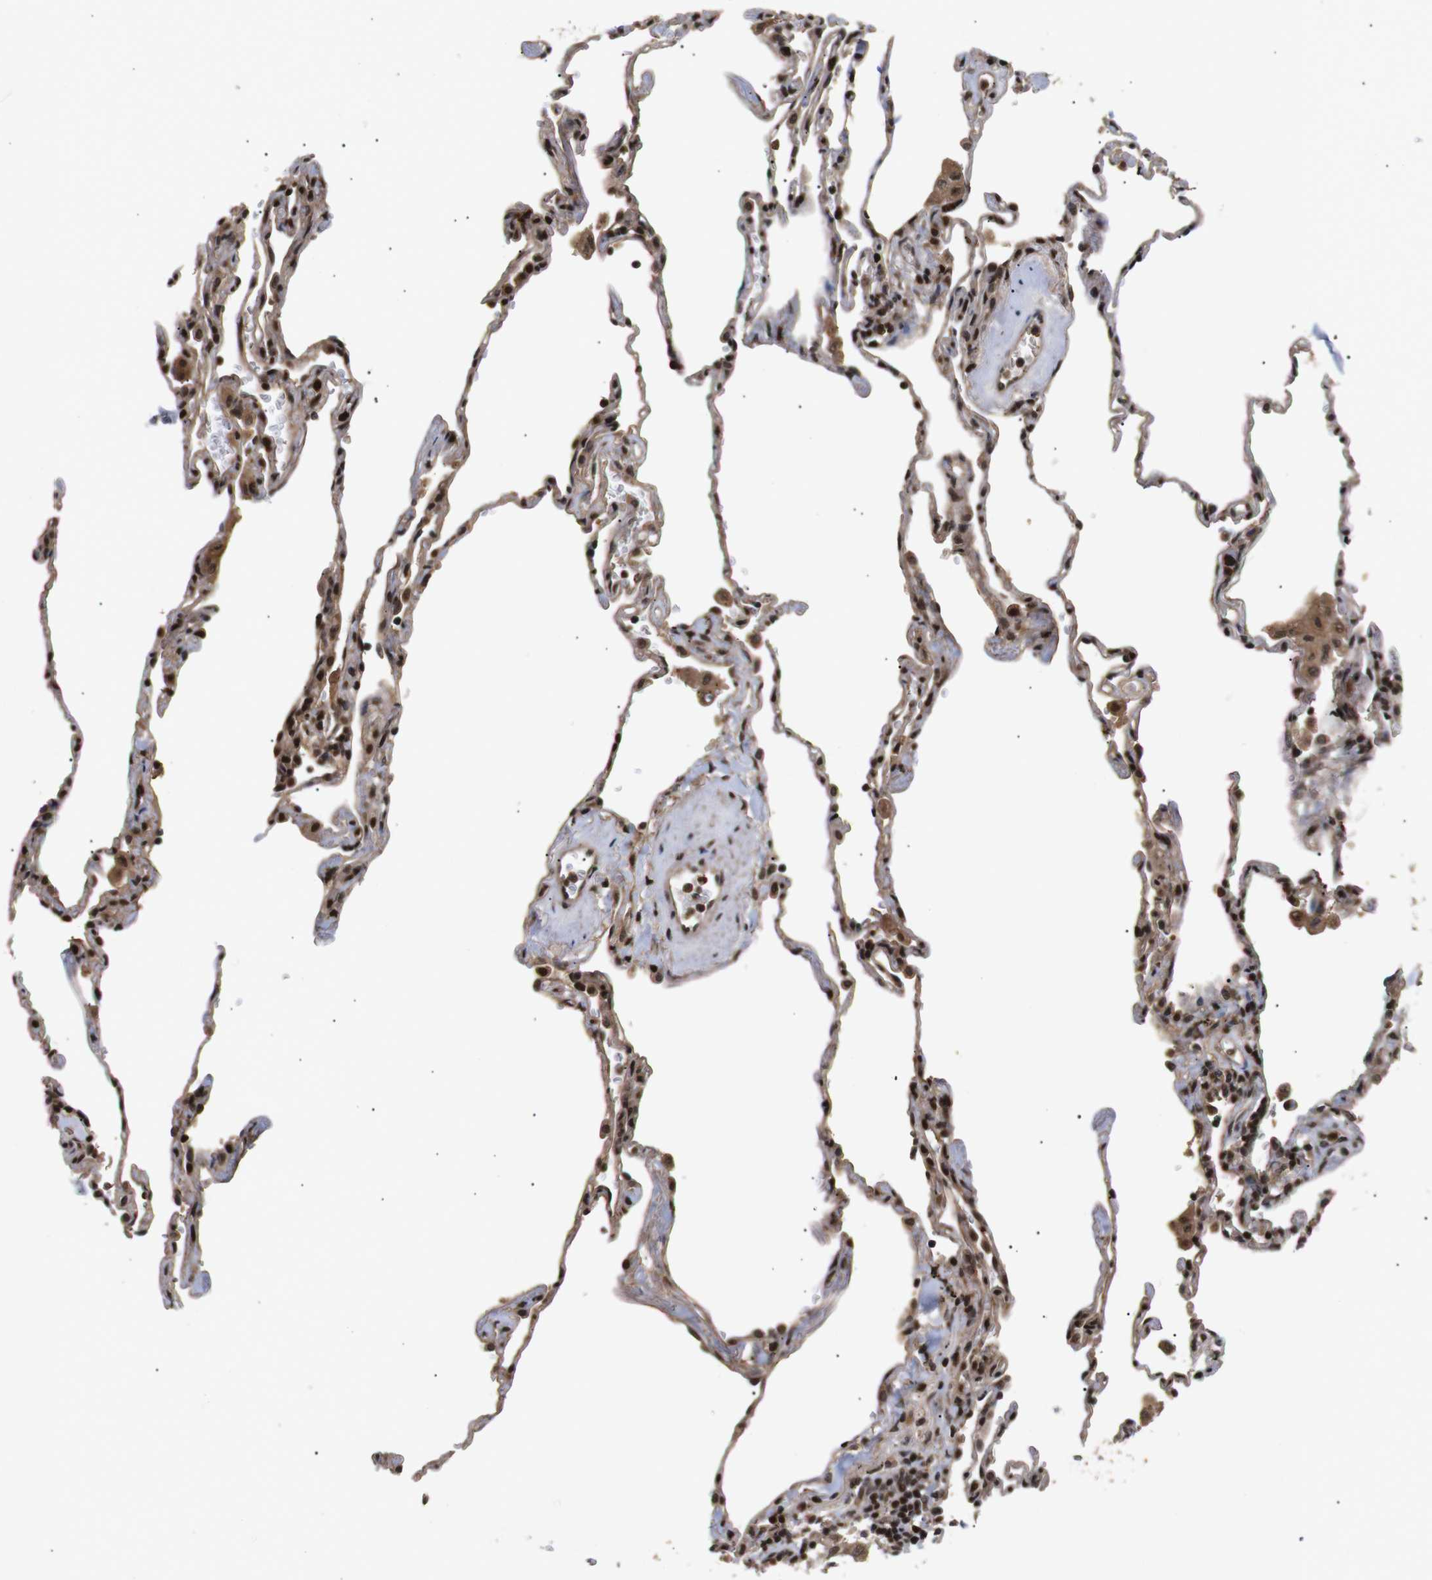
{"staining": {"intensity": "strong", "quantity": ">75%", "location": "nuclear"}, "tissue": "lung", "cell_type": "Alveolar cells", "image_type": "normal", "snomed": [{"axis": "morphology", "description": "Normal tissue, NOS"}, {"axis": "topography", "description": "Lung"}], "caption": "Protein expression analysis of normal lung reveals strong nuclear positivity in about >75% of alveolar cells. The staining is performed using DAB brown chromogen to label protein expression. The nuclei are counter-stained blue using hematoxylin.", "gene": "KIF23", "patient": {"sex": "male", "age": 59}}